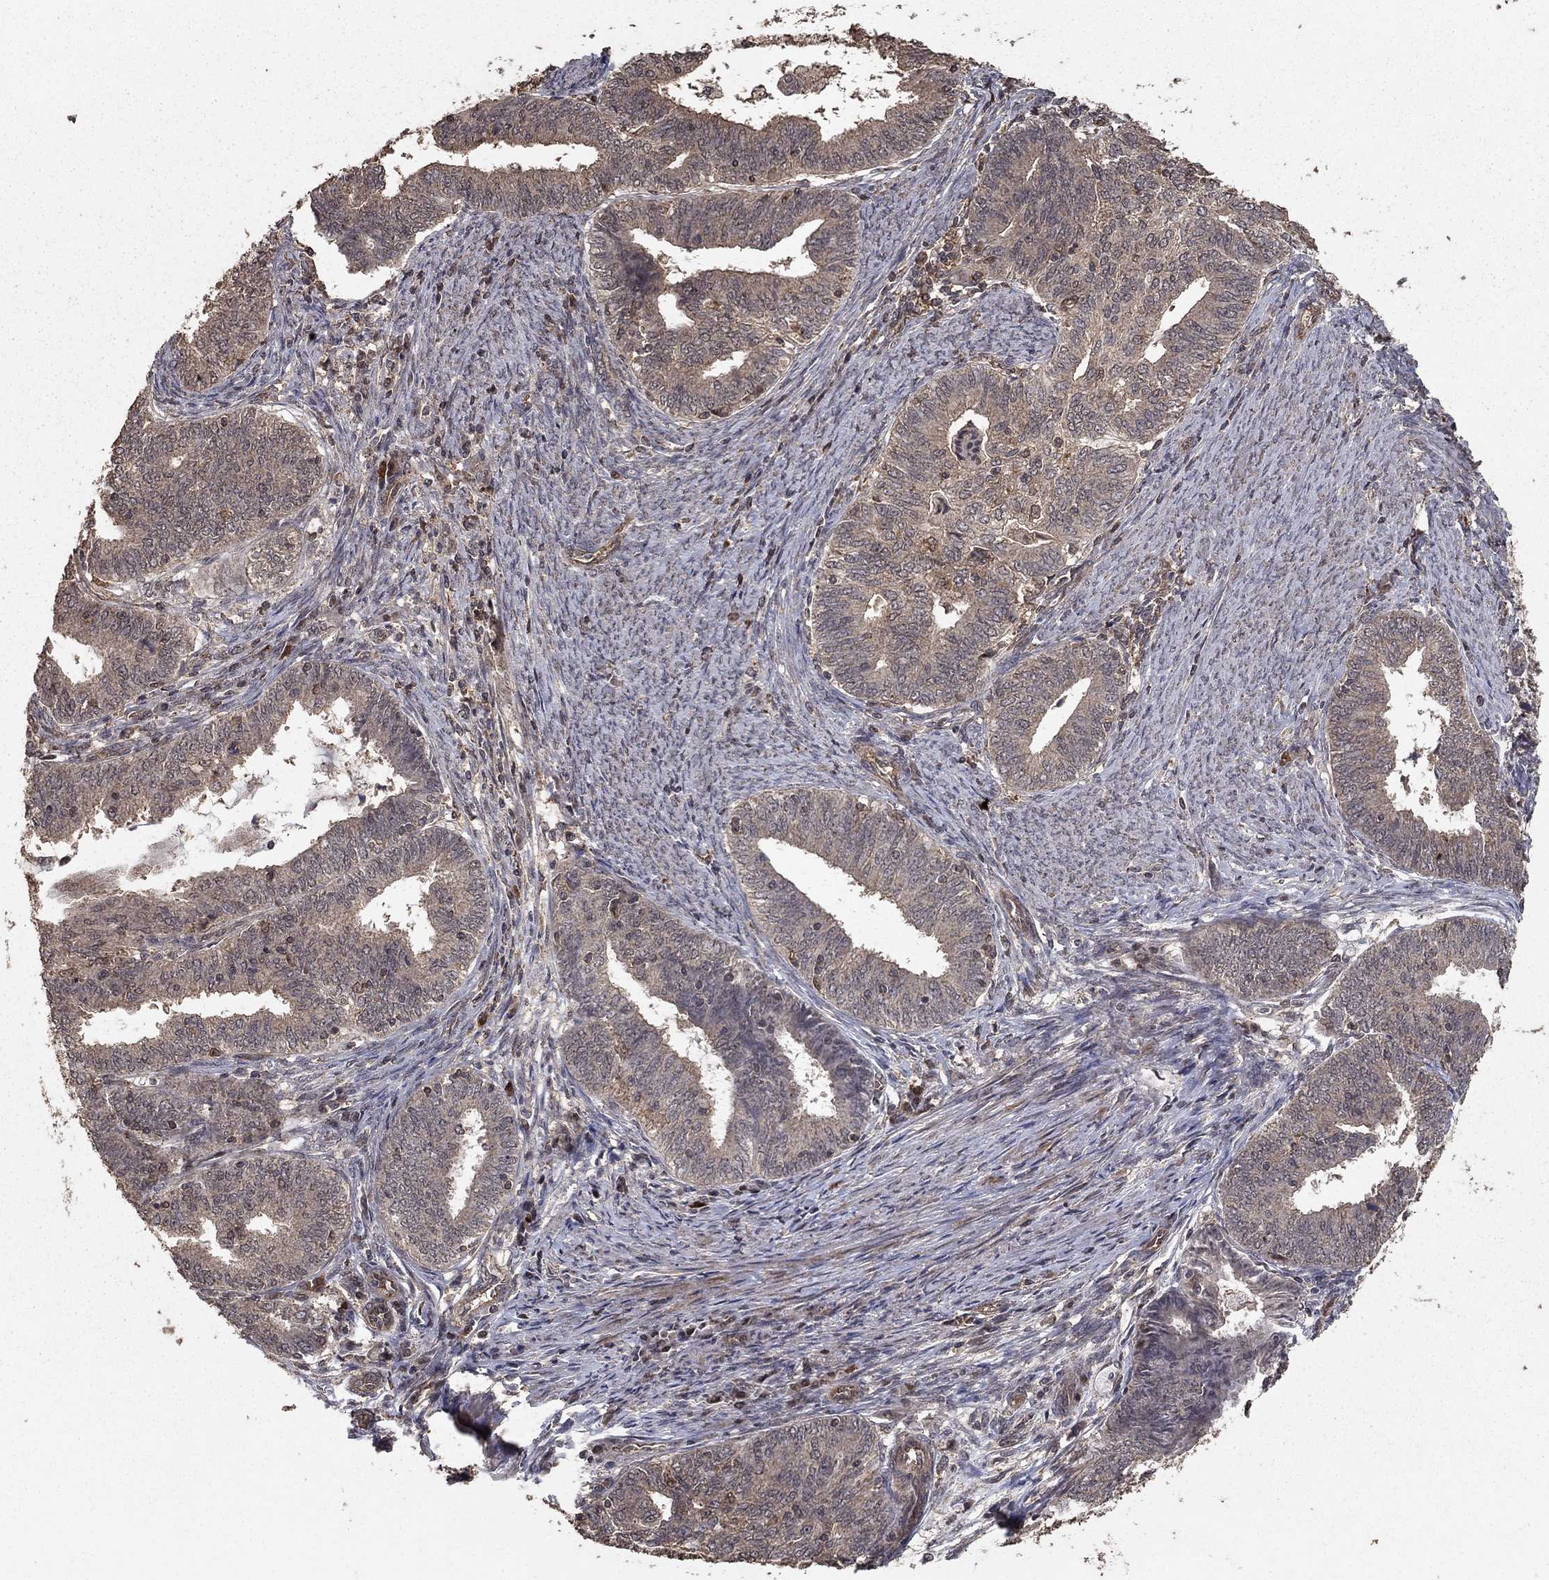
{"staining": {"intensity": "negative", "quantity": "none", "location": "none"}, "tissue": "endometrial cancer", "cell_type": "Tumor cells", "image_type": "cancer", "snomed": [{"axis": "morphology", "description": "Adenocarcinoma, NOS"}, {"axis": "topography", "description": "Endometrium"}], "caption": "This is a micrograph of immunohistochemistry (IHC) staining of endometrial cancer (adenocarcinoma), which shows no staining in tumor cells.", "gene": "PRDM1", "patient": {"sex": "female", "age": 82}}